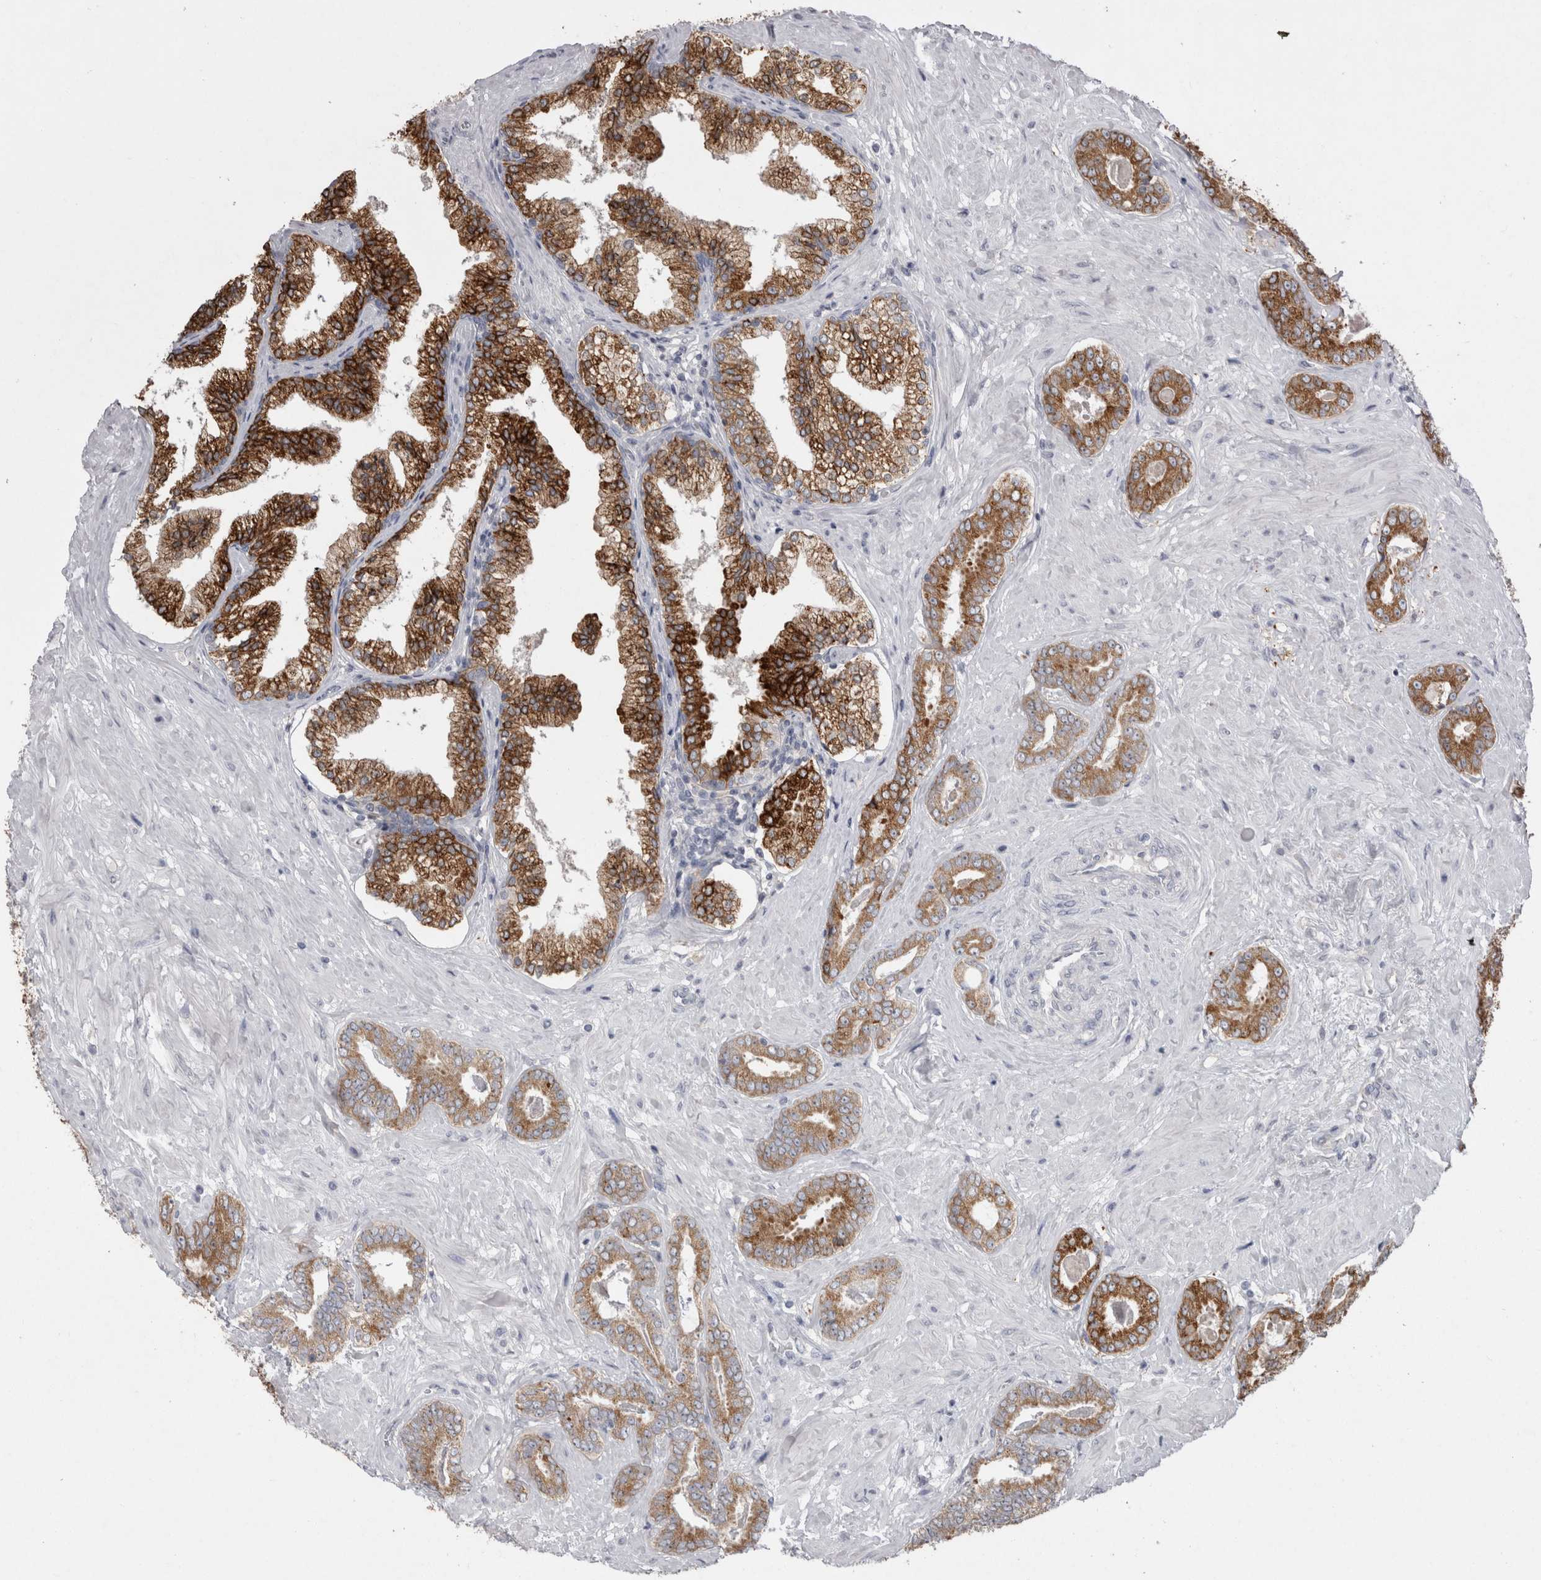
{"staining": {"intensity": "strong", "quantity": ">75%", "location": "cytoplasmic/membranous"}, "tissue": "prostate cancer", "cell_type": "Tumor cells", "image_type": "cancer", "snomed": [{"axis": "morphology", "description": "Adenocarcinoma, Low grade"}, {"axis": "topography", "description": "Prostate"}], "caption": "A high amount of strong cytoplasmic/membranous expression is seen in about >75% of tumor cells in prostate low-grade adenocarcinoma tissue. (IHC, brightfield microscopy, high magnification).", "gene": "LRRC40", "patient": {"sex": "male", "age": 71}}